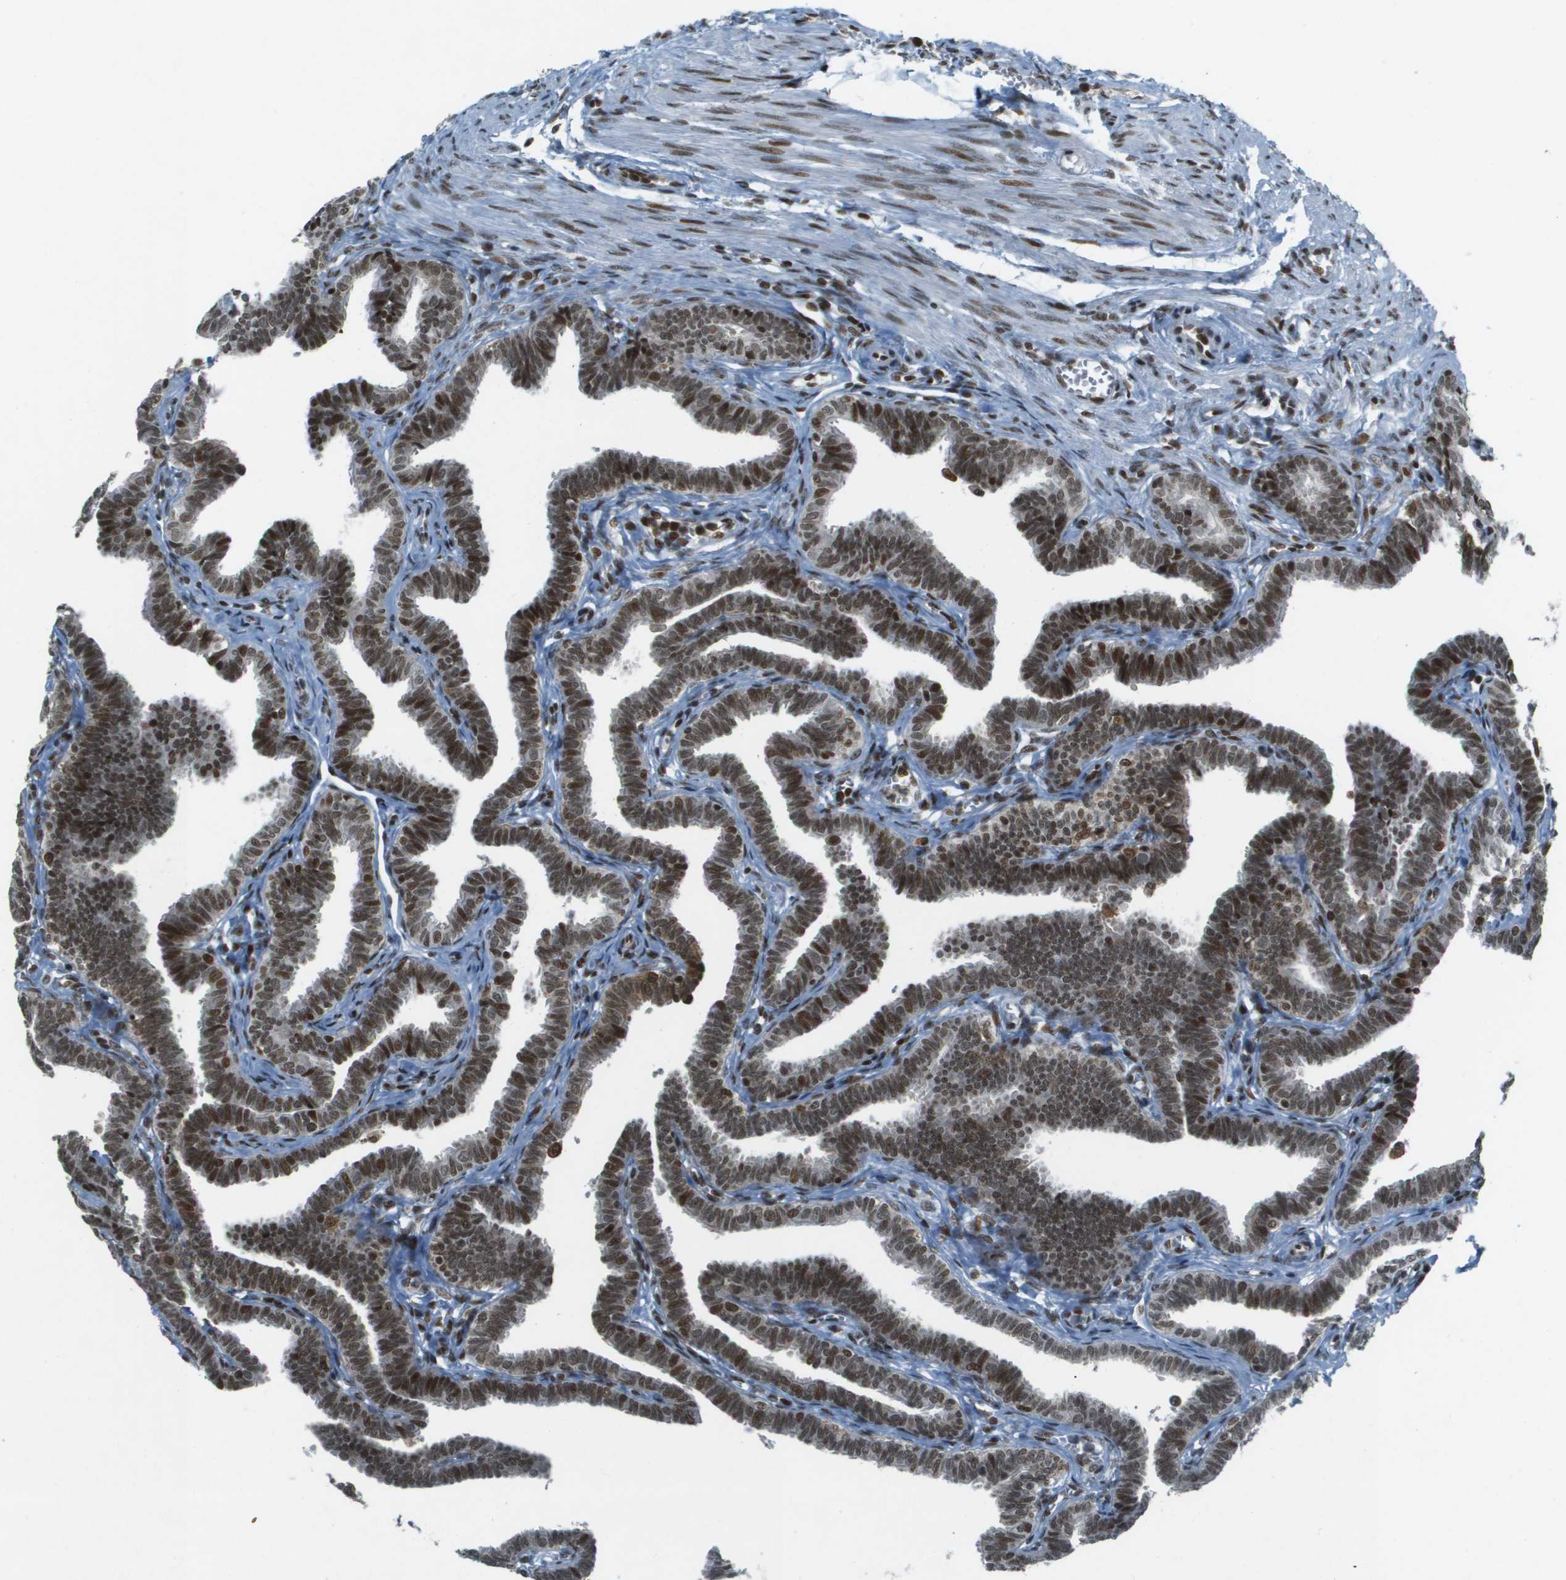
{"staining": {"intensity": "moderate", "quantity": ">75%", "location": "nuclear"}, "tissue": "fallopian tube", "cell_type": "Glandular cells", "image_type": "normal", "snomed": [{"axis": "morphology", "description": "Normal tissue, NOS"}, {"axis": "topography", "description": "Fallopian tube"}, {"axis": "topography", "description": "Ovary"}], "caption": "Immunohistochemical staining of benign human fallopian tube reveals >75% levels of moderate nuclear protein staining in approximately >75% of glandular cells. (DAB (3,3'-diaminobenzidine) IHC with brightfield microscopy, high magnification).", "gene": "IRF7", "patient": {"sex": "female", "age": 23}}